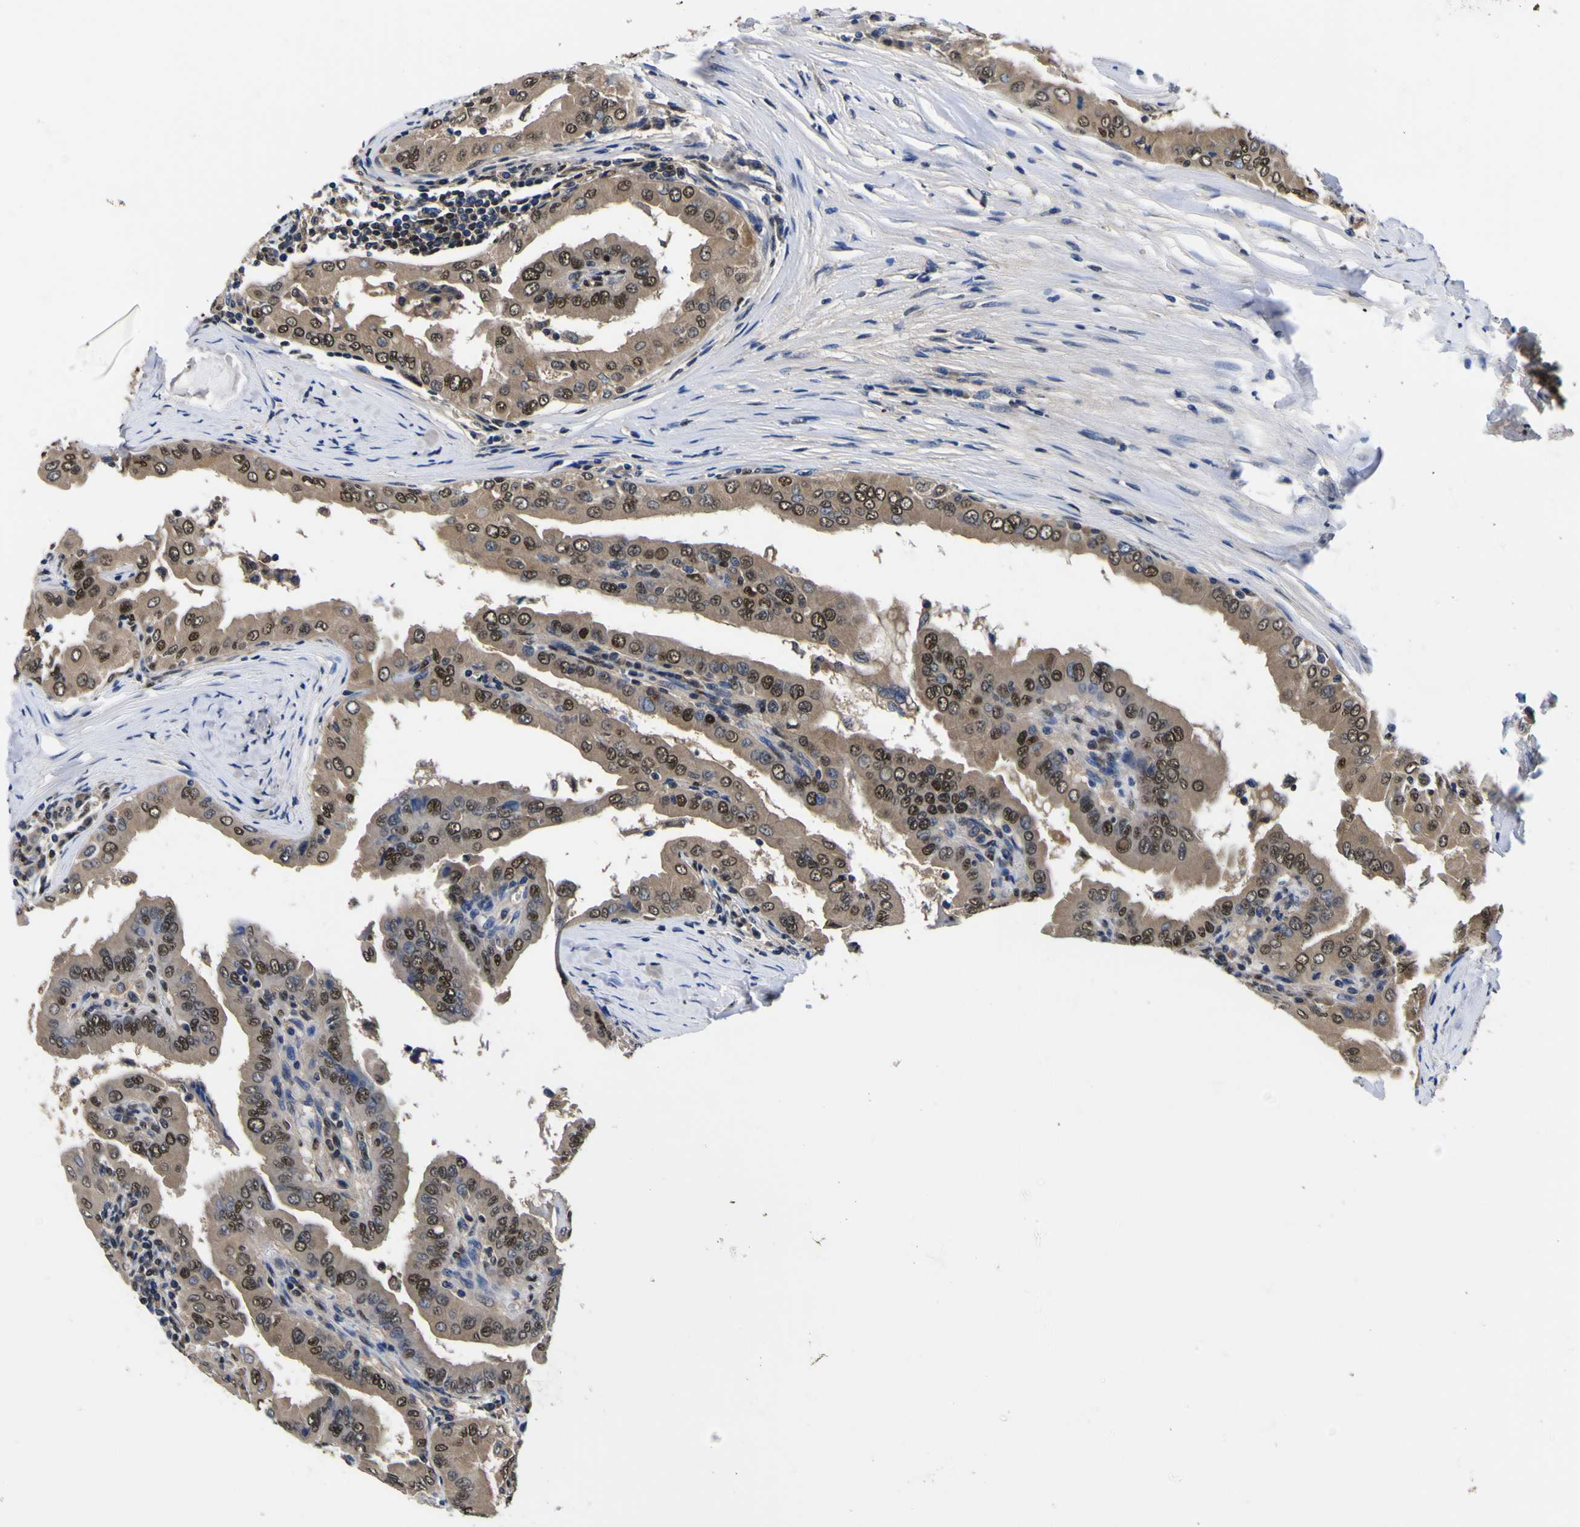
{"staining": {"intensity": "moderate", "quantity": ">75%", "location": "cytoplasmic/membranous,nuclear"}, "tissue": "thyroid cancer", "cell_type": "Tumor cells", "image_type": "cancer", "snomed": [{"axis": "morphology", "description": "Papillary adenocarcinoma, NOS"}, {"axis": "topography", "description": "Thyroid gland"}], "caption": "Protein expression analysis of thyroid cancer shows moderate cytoplasmic/membranous and nuclear staining in about >75% of tumor cells.", "gene": "FAM110B", "patient": {"sex": "male", "age": 33}}